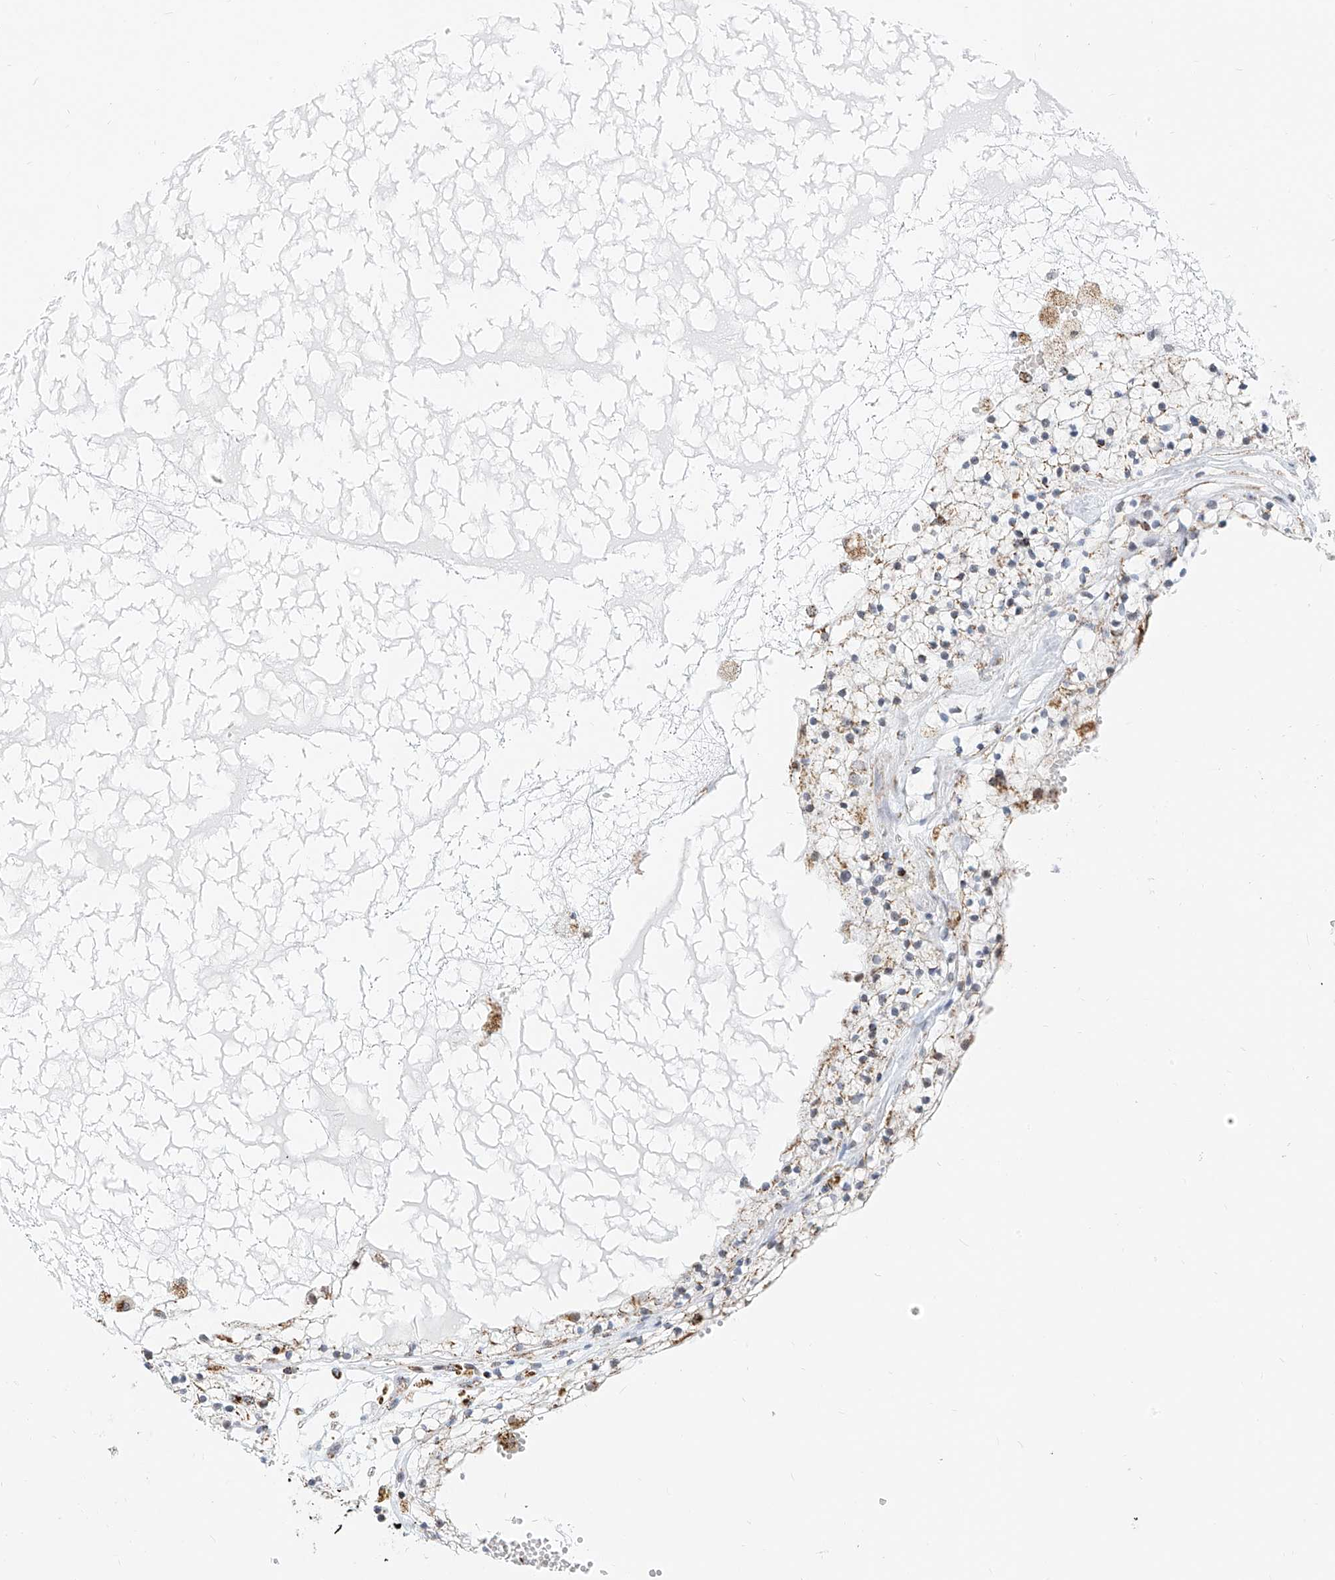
{"staining": {"intensity": "weak", "quantity": "25%-75%", "location": "cytoplasmic/membranous"}, "tissue": "renal cancer", "cell_type": "Tumor cells", "image_type": "cancer", "snomed": [{"axis": "morphology", "description": "Normal tissue, NOS"}, {"axis": "morphology", "description": "Adenocarcinoma, NOS"}, {"axis": "topography", "description": "Kidney"}], "caption": "Approximately 25%-75% of tumor cells in human renal cancer (adenocarcinoma) show weak cytoplasmic/membranous protein expression as visualized by brown immunohistochemical staining.", "gene": "NALCN", "patient": {"sex": "male", "age": 68}}